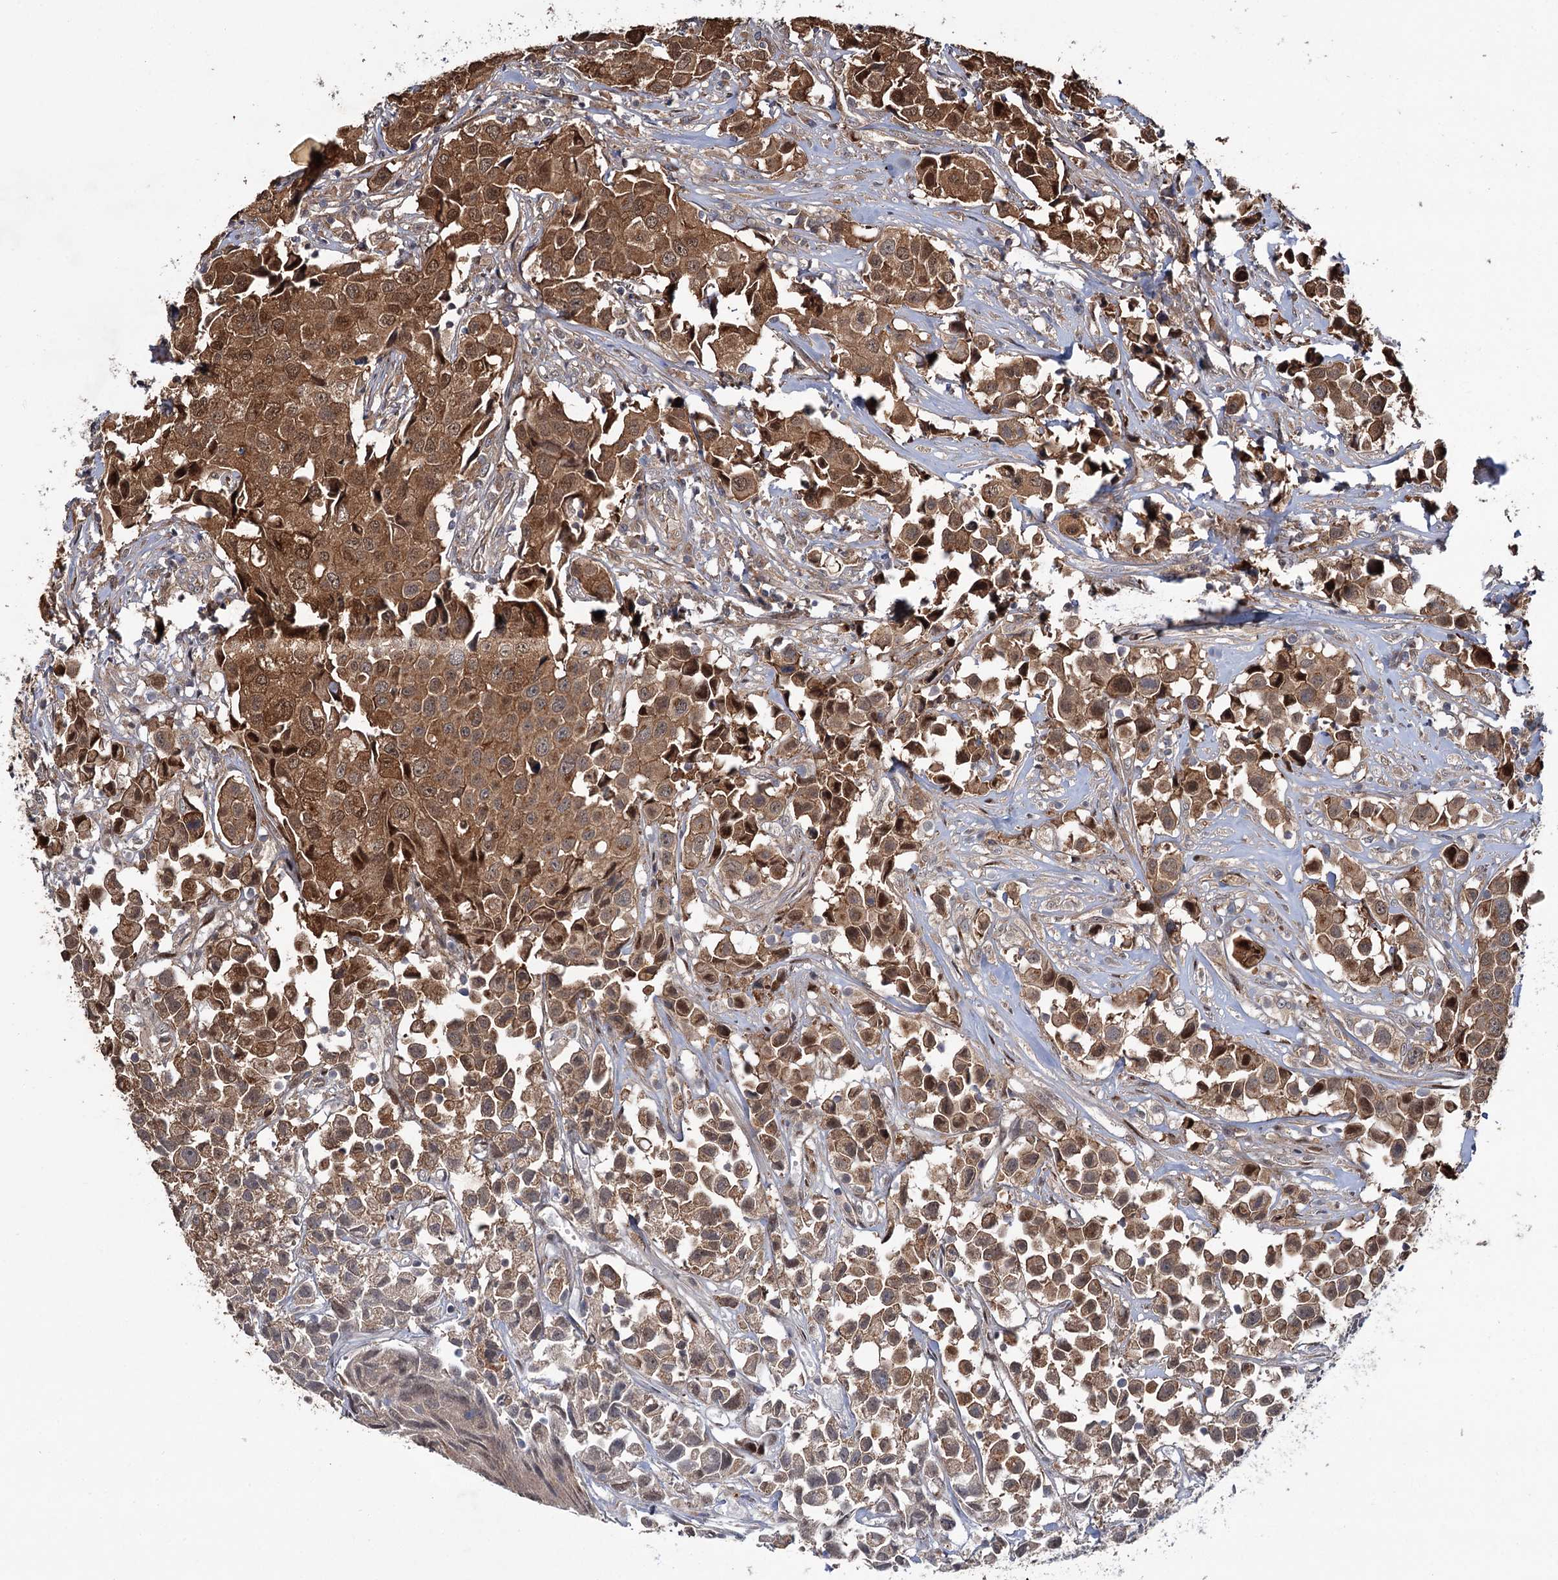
{"staining": {"intensity": "moderate", "quantity": ">75%", "location": "cytoplasmic/membranous,nuclear"}, "tissue": "urothelial cancer", "cell_type": "Tumor cells", "image_type": "cancer", "snomed": [{"axis": "morphology", "description": "Urothelial carcinoma, High grade"}, {"axis": "topography", "description": "Urinary bladder"}], "caption": "The image displays staining of urothelial cancer, revealing moderate cytoplasmic/membranous and nuclear protein expression (brown color) within tumor cells.", "gene": "PTPN3", "patient": {"sex": "female", "age": 75}}